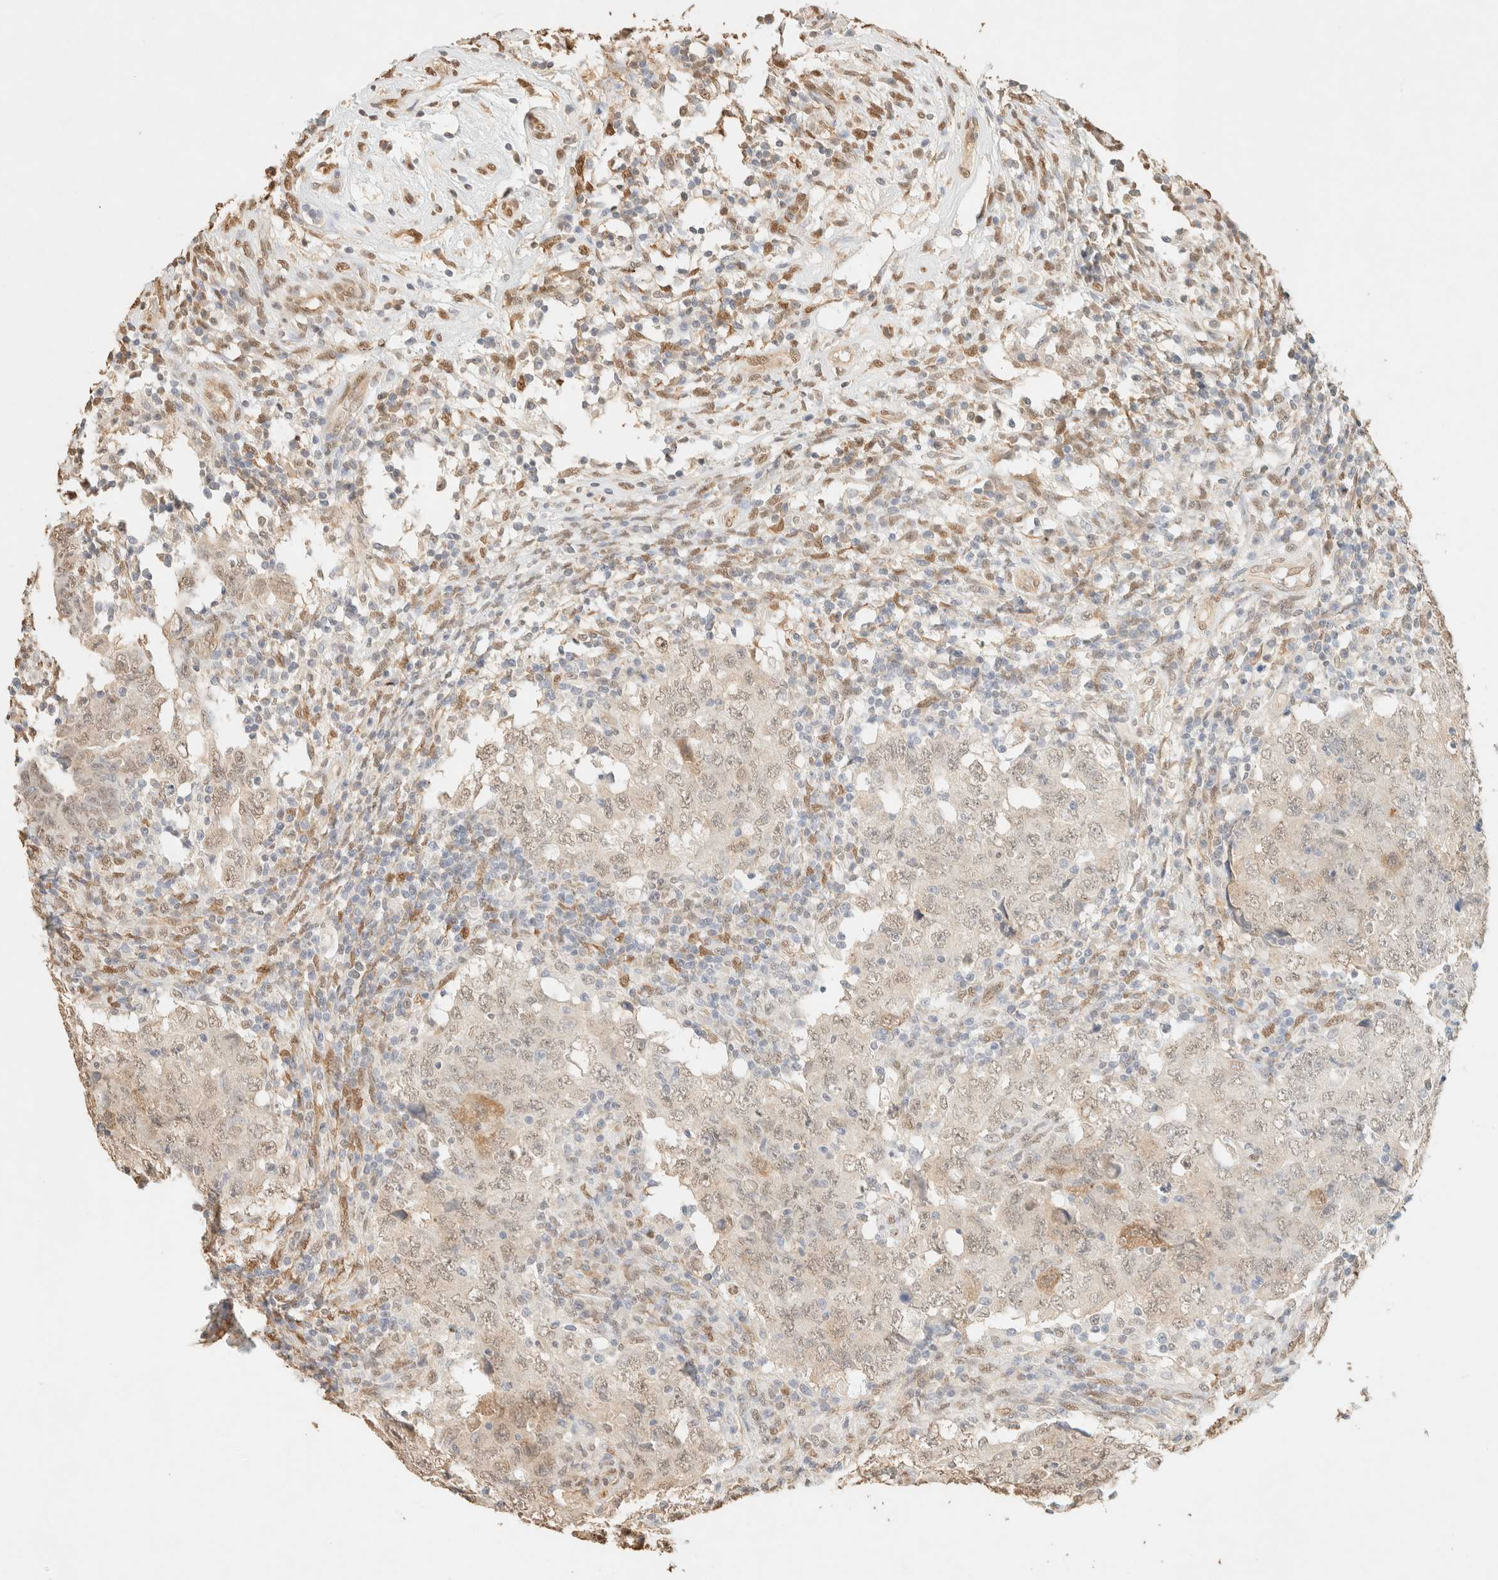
{"staining": {"intensity": "weak", "quantity": "25%-75%", "location": "nuclear"}, "tissue": "testis cancer", "cell_type": "Tumor cells", "image_type": "cancer", "snomed": [{"axis": "morphology", "description": "Carcinoma, Embryonal, NOS"}, {"axis": "topography", "description": "Testis"}], "caption": "Protein analysis of testis cancer (embryonal carcinoma) tissue displays weak nuclear staining in about 25%-75% of tumor cells.", "gene": "S100A13", "patient": {"sex": "male", "age": 26}}